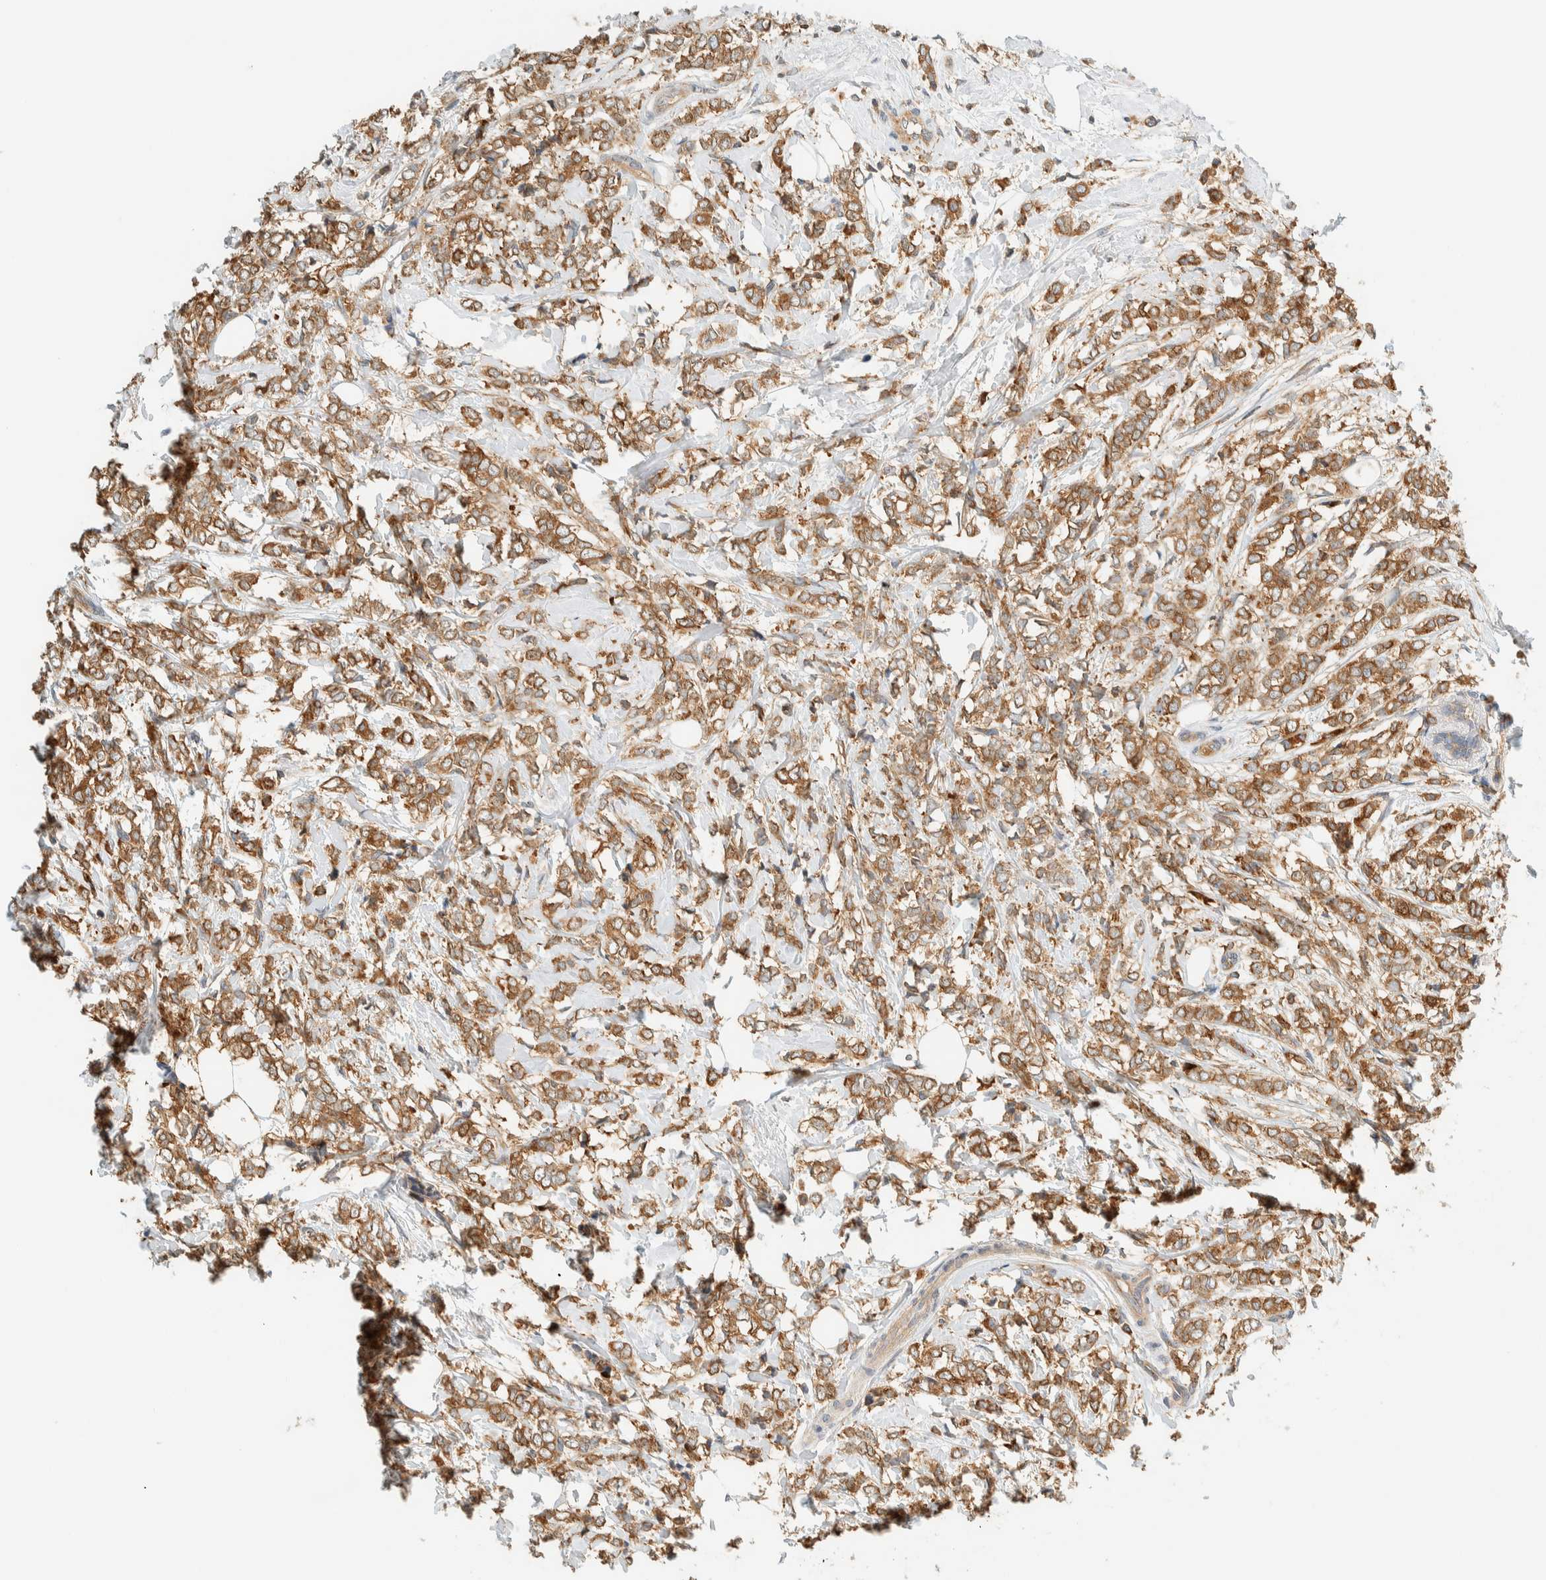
{"staining": {"intensity": "moderate", "quantity": ">75%", "location": "cytoplasmic/membranous"}, "tissue": "breast cancer", "cell_type": "Tumor cells", "image_type": "cancer", "snomed": [{"axis": "morphology", "description": "Normal tissue, NOS"}, {"axis": "morphology", "description": "Lobular carcinoma"}, {"axis": "topography", "description": "Breast"}], "caption": "A medium amount of moderate cytoplasmic/membranous expression is seen in approximately >75% of tumor cells in breast cancer tissue. (DAB IHC with brightfield microscopy, high magnification).", "gene": "ARFGEF1", "patient": {"sex": "female", "age": 47}}